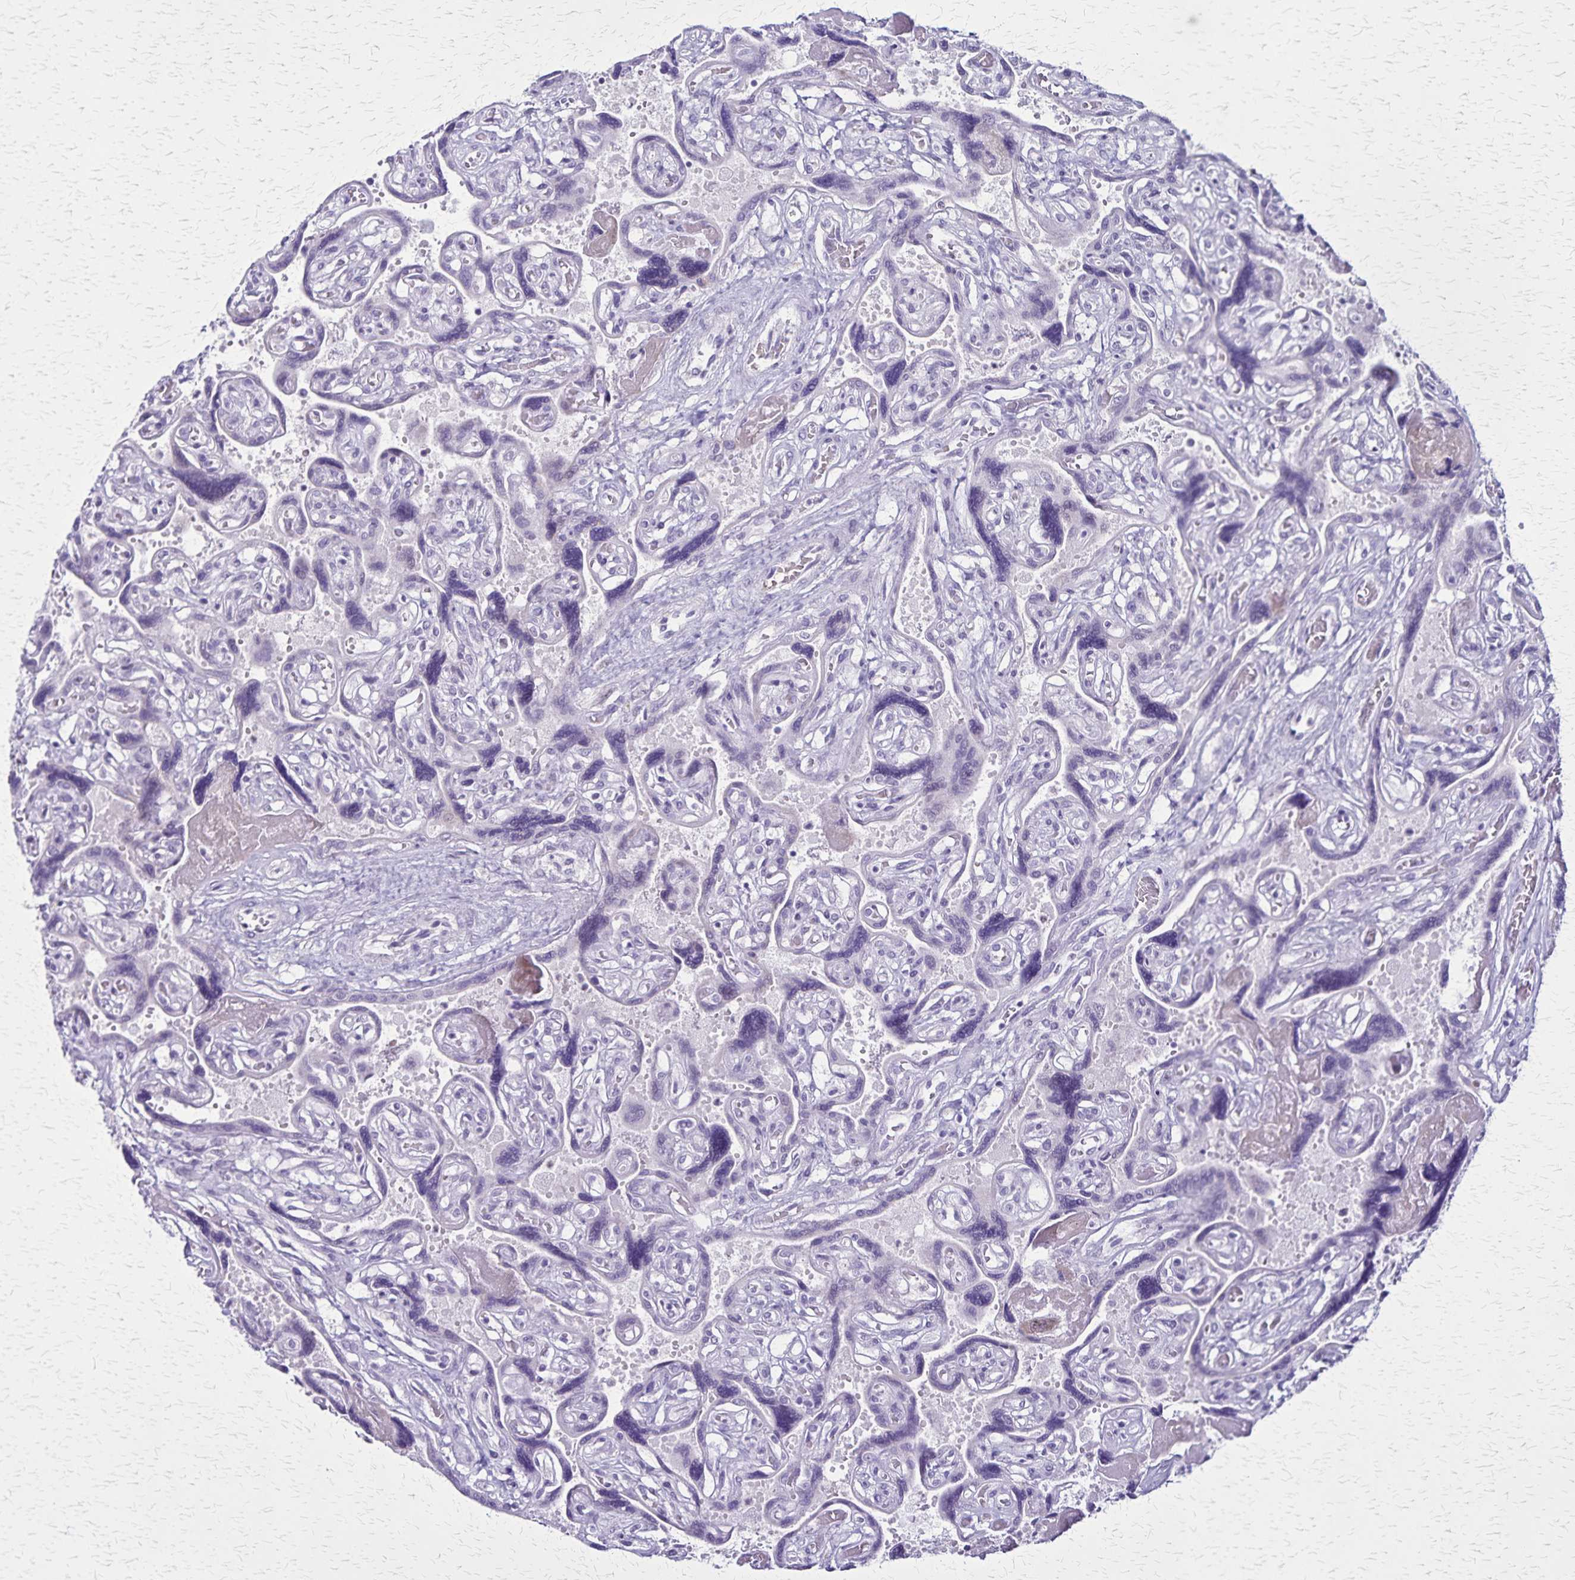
{"staining": {"intensity": "negative", "quantity": "none", "location": "none"}, "tissue": "placenta", "cell_type": "Decidual cells", "image_type": "normal", "snomed": [{"axis": "morphology", "description": "Normal tissue, NOS"}, {"axis": "topography", "description": "Placenta"}], "caption": "Protein analysis of unremarkable placenta shows no significant expression in decidual cells. (Immunohistochemistry (ihc), brightfield microscopy, high magnification).", "gene": "OR51B5", "patient": {"sex": "female", "age": 32}}